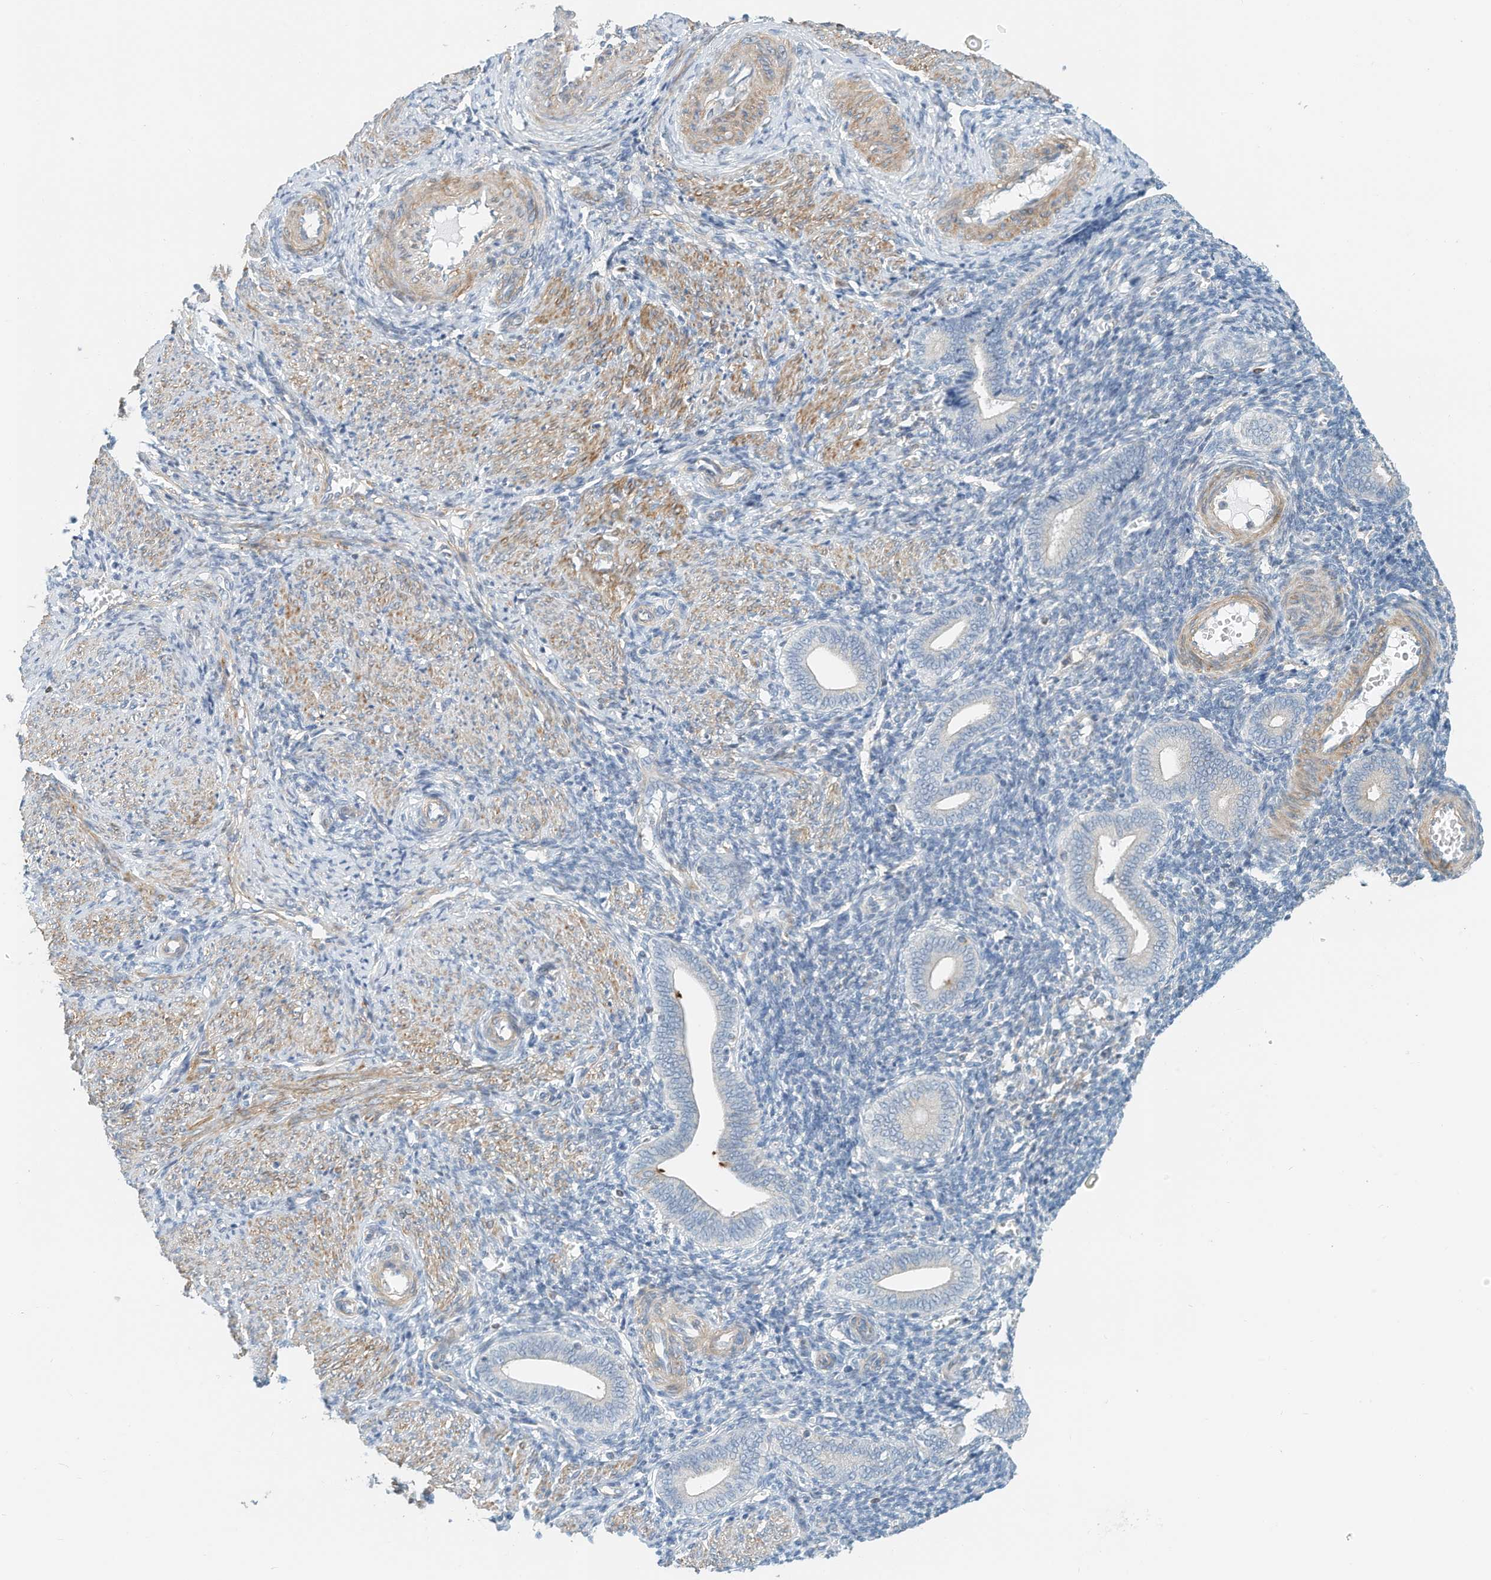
{"staining": {"intensity": "negative", "quantity": "none", "location": "none"}, "tissue": "endometrium", "cell_type": "Cells in endometrial stroma", "image_type": "normal", "snomed": [{"axis": "morphology", "description": "Normal tissue, NOS"}, {"axis": "topography", "description": "Uterus"}, {"axis": "topography", "description": "Endometrium"}], "caption": "The IHC image has no significant expression in cells in endometrial stroma of endometrium. (Brightfield microscopy of DAB (3,3'-diaminobenzidine) immunohistochemistry (IHC) at high magnification).", "gene": "MICAL1", "patient": {"sex": "female", "age": 33}}